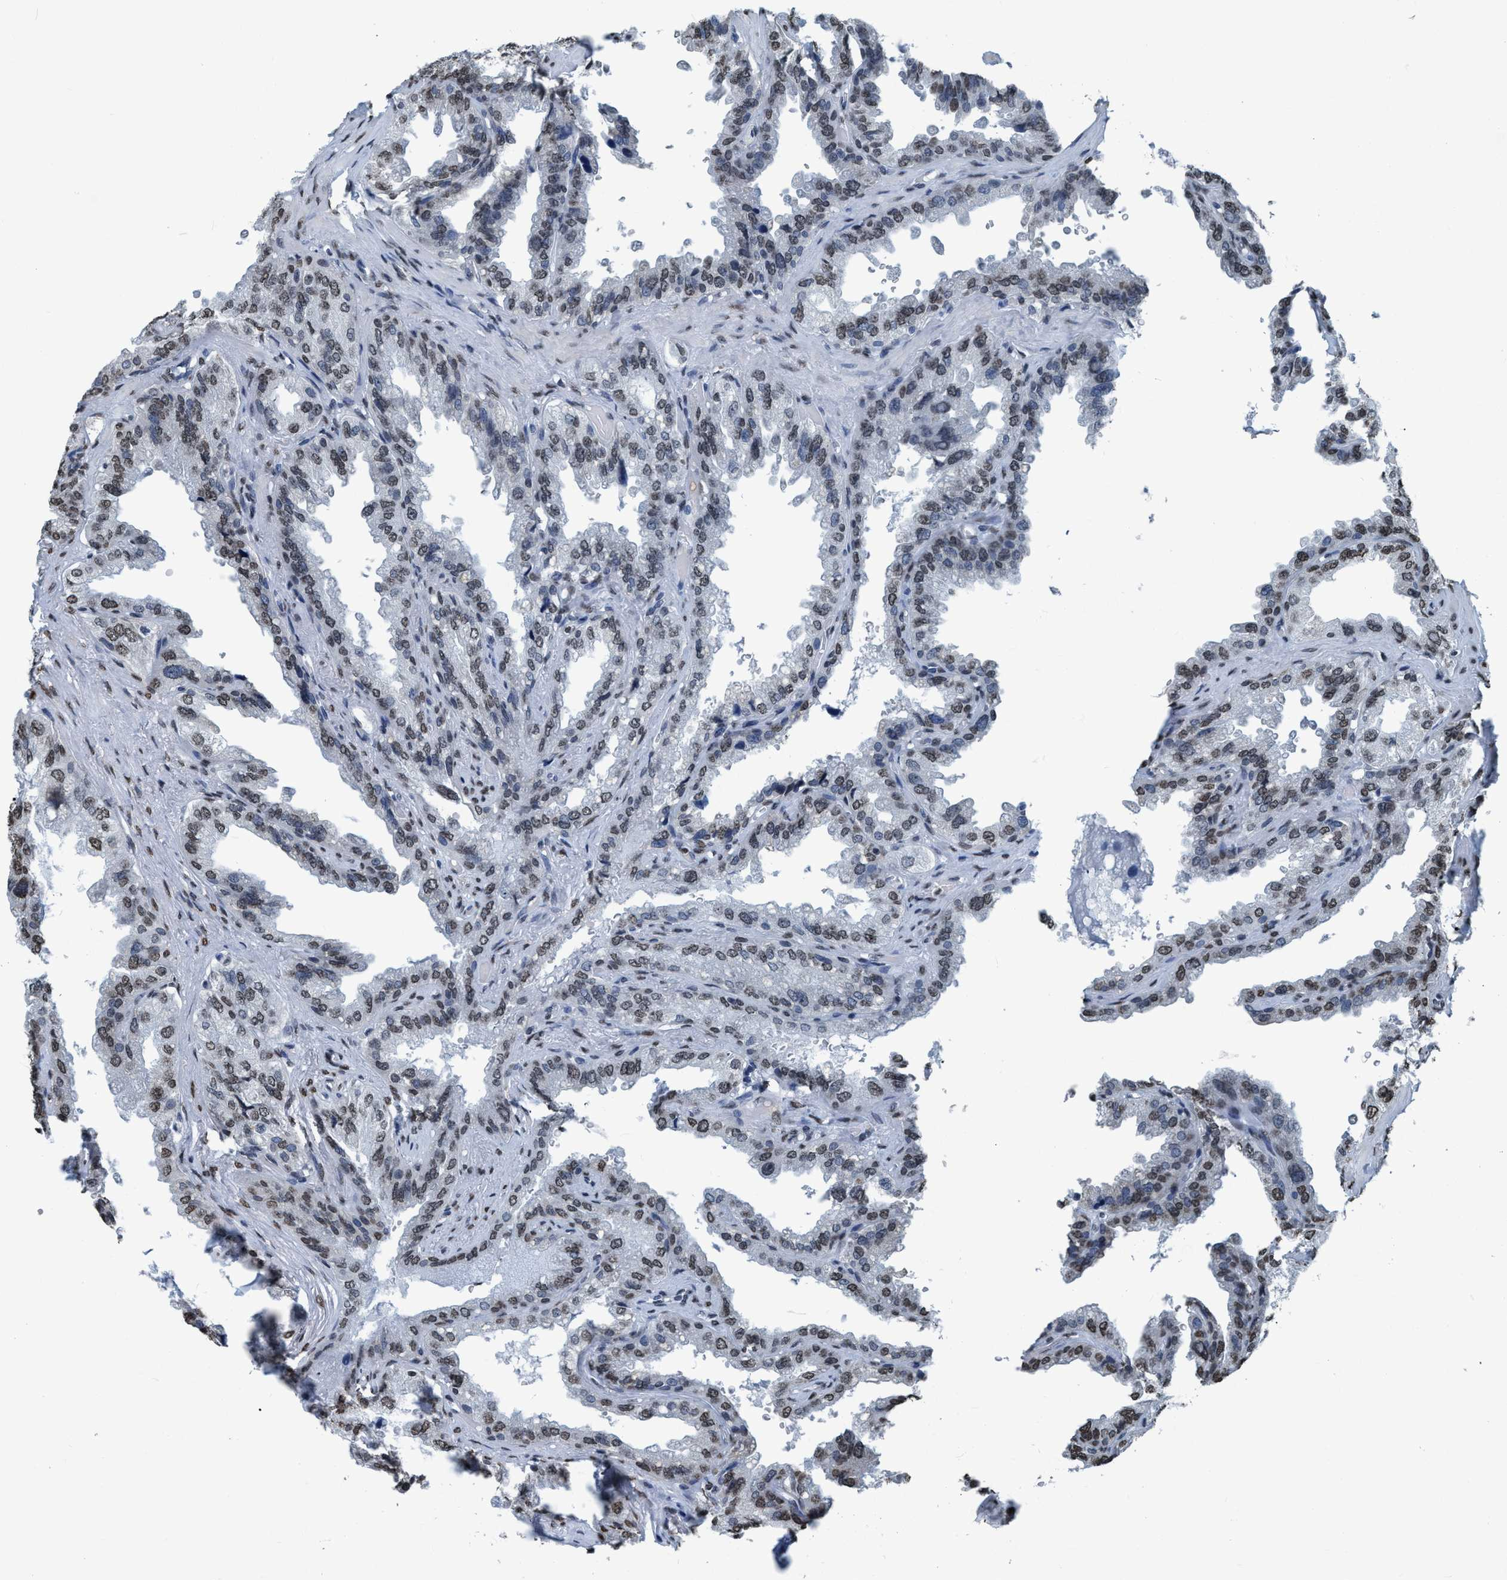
{"staining": {"intensity": "weak", "quantity": ">75%", "location": "nuclear"}, "tissue": "seminal vesicle", "cell_type": "Glandular cells", "image_type": "normal", "snomed": [{"axis": "morphology", "description": "Normal tissue, NOS"}, {"axis": "topography", "description": "Seminal veicle"}], "caption": "Seminal vesicle stained for a protein (brown) shows weak nuclear positive positivity in about >75% of glandular cells.", "gene": "CCNE2", "patient": {"sex": "male", "age": 68}}